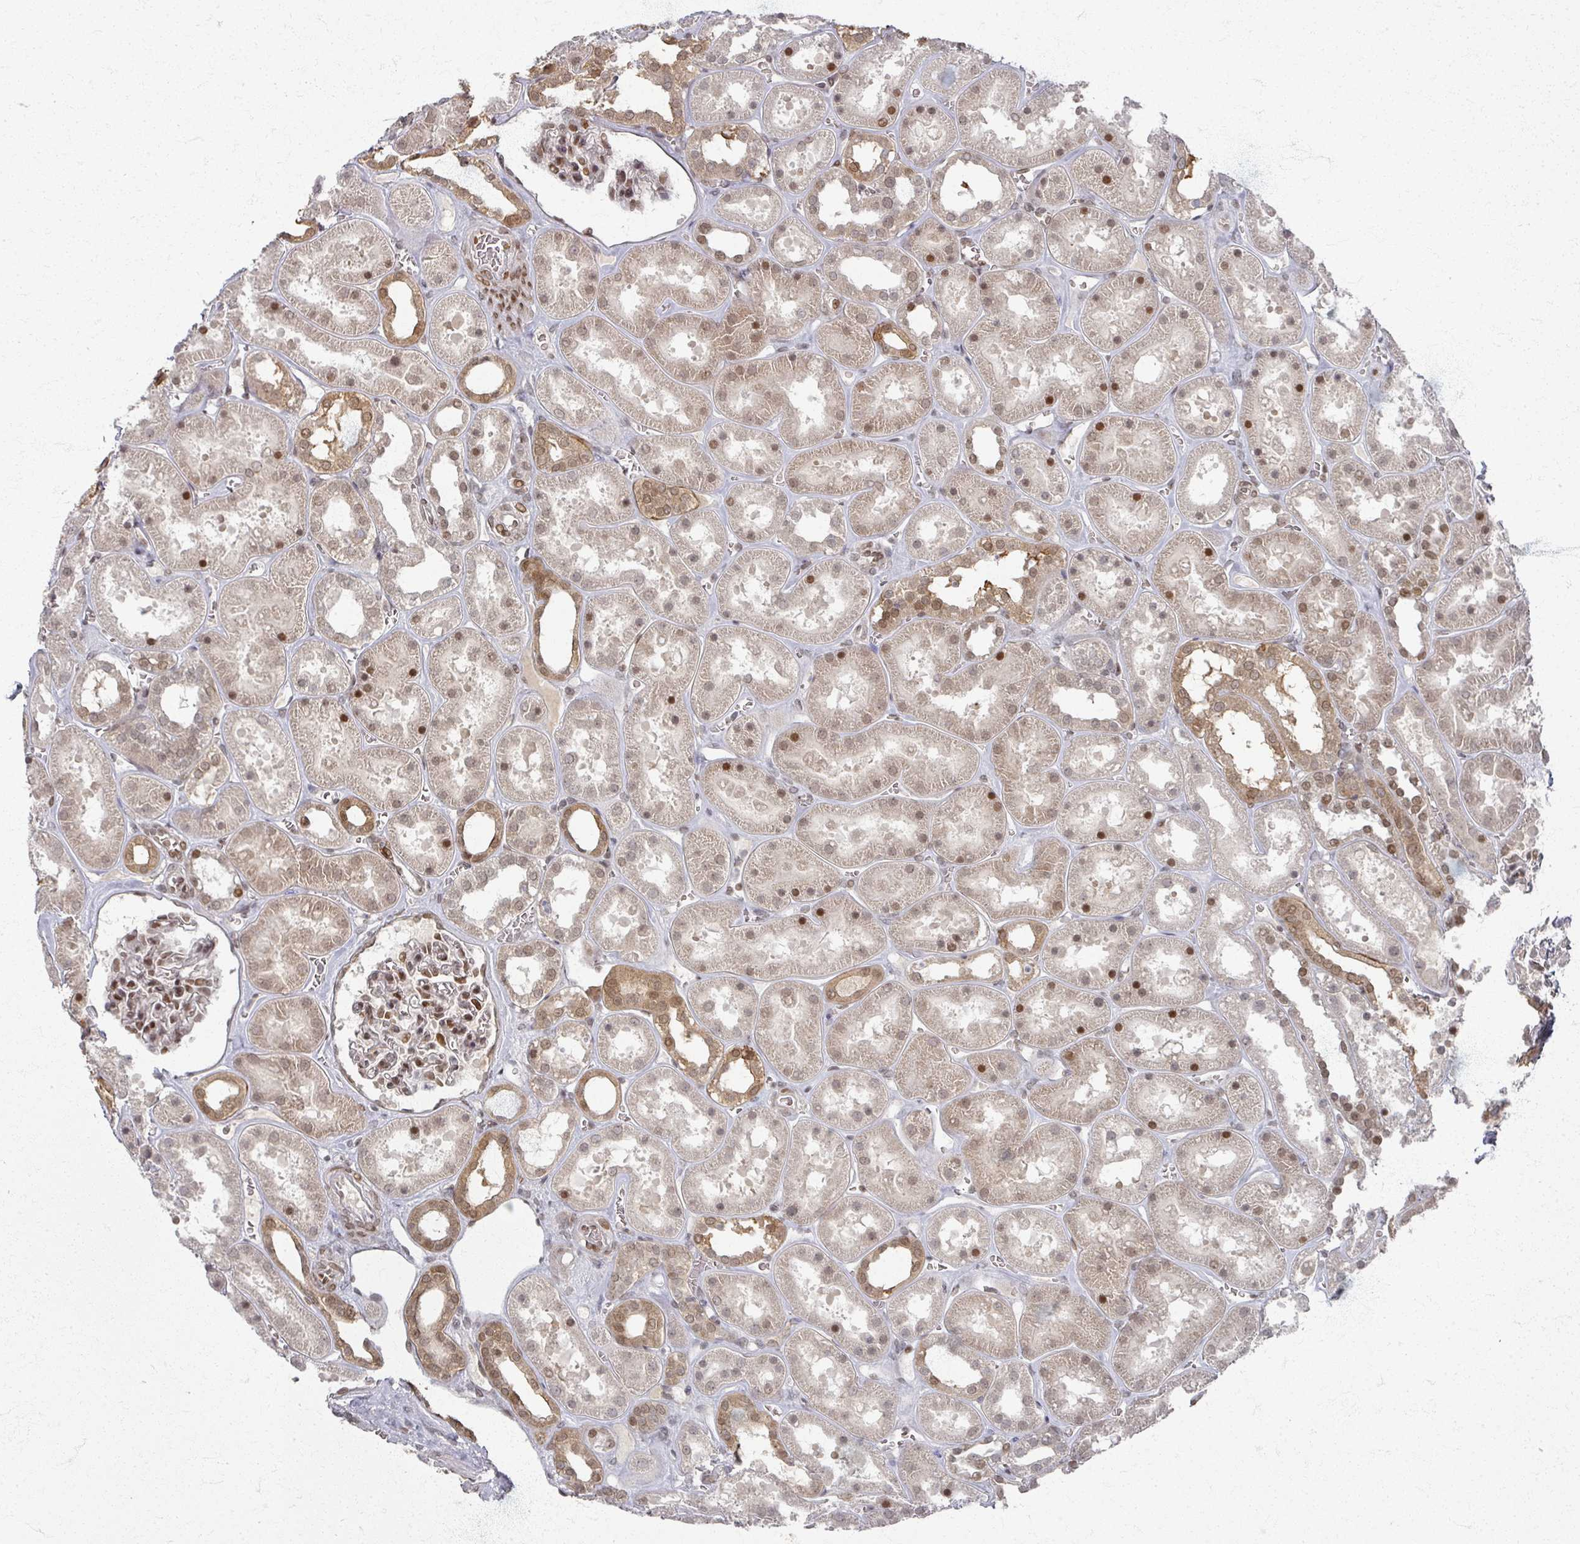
{"staining": {"intensity": "moderate", "quantity": ">75%", "location": "cytoplasmic/membranous,nuclear"}, "tissue": "kidney", "cell_type": "Cells in glomeruli", "image_type": "normal", "snomed": [{"axis": "morphology", "description": "Normal tissue, NOS"}, {"axis": "topography", "description": "Kidney"}], "caption": "Cells in glomeruli show medium levels of moderate cytoplasmic/membranous,nuclear staining in about >75% of cells in unremarkable human kidney.", "gene": "PSKH1", "patient": {"sex": "female", "age": 41}}